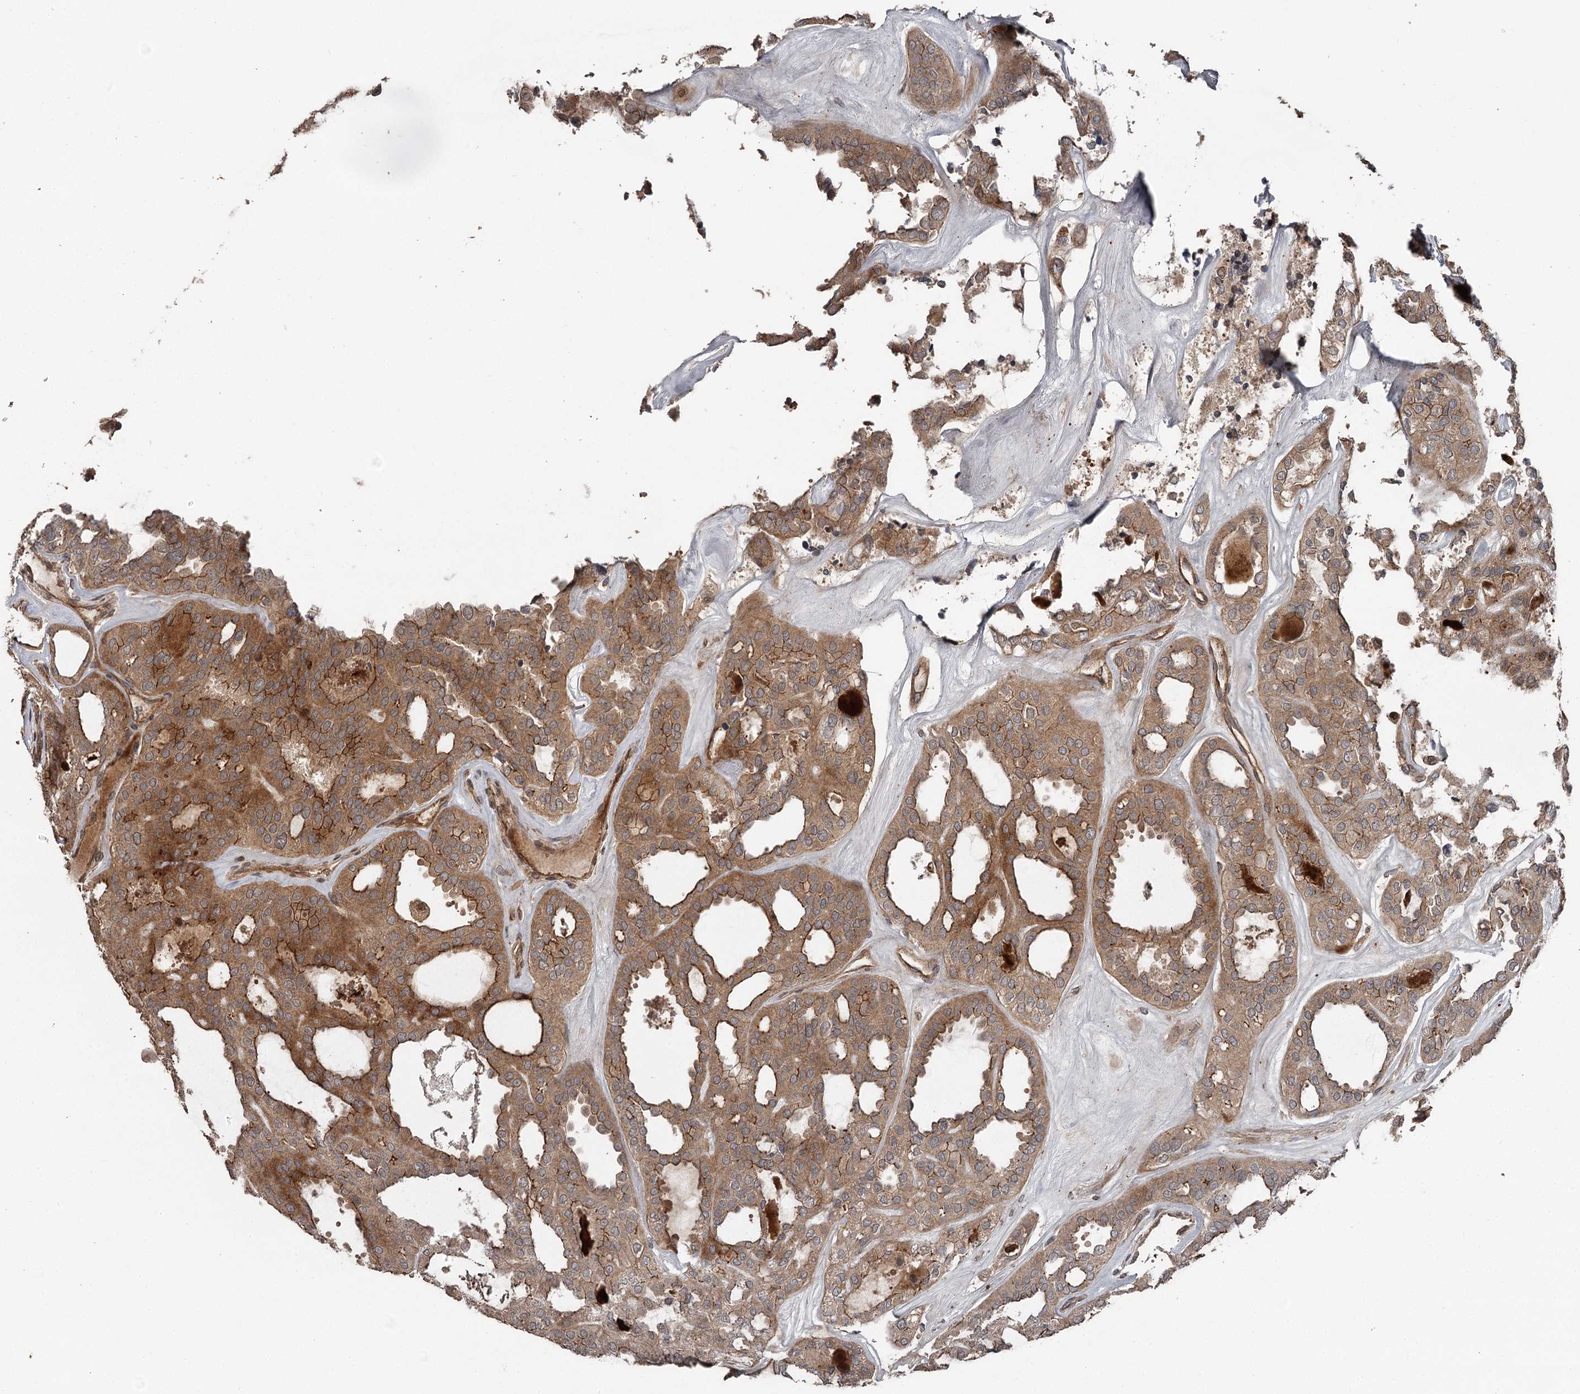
{"staining": {"intensity": "moderate", "quantity": ">75%", "location": "cytoplasmic/membranous"}, "tissue": "thyroid cancer", "cell_type": "Tumor cells", "image_type": "cancer", "snomed": [{"axis": "morphology", "description": "Follicular adenoma carcinoma, NOS"}, {"axis": "topography", "description": "Thyroid gland"}], "caption": "This is an image of IHC staining of thyroid cancer, which shows moderate positivity in the cytoplasmic/membranous of tumor cells.", "gene": "RAB21", "patient": {"sex": "male", "age": 75}}